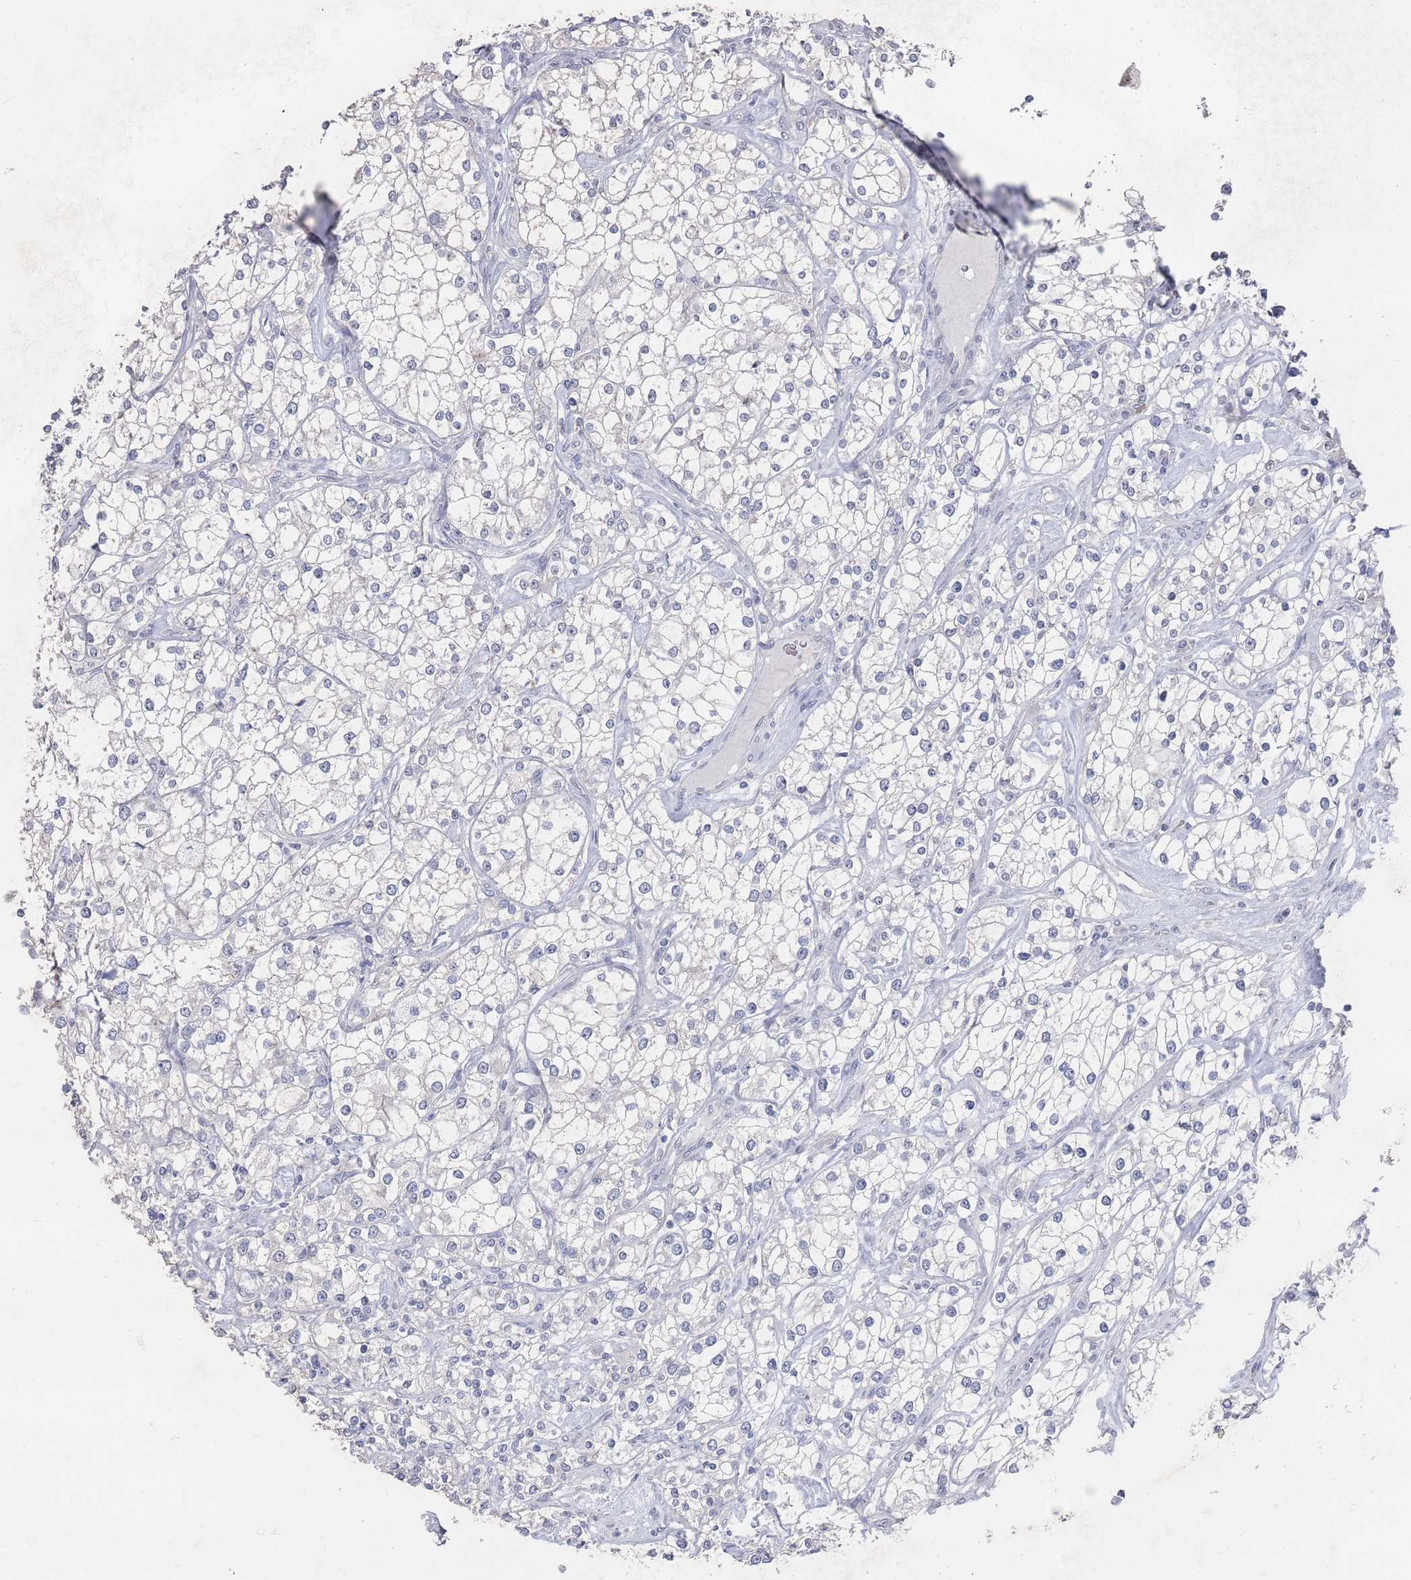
{"staining": {"intensity": "negative", "quantity": "none", "location": "none"}, "tissue": "renal cancer", "cell_type": "Tumor cells", "image_type": "cancer", "snomed": [{"axis": "morphology", "description": "Adenocarcinoma, NOS"}, {"axis": "topography", "description": "Kidney"}], "caption": "Immunohistochemistry of renal cancer displays no positivity in tumor cells.", "gene": "PROM2", "patient": {"sex": "male", "age": 77}}